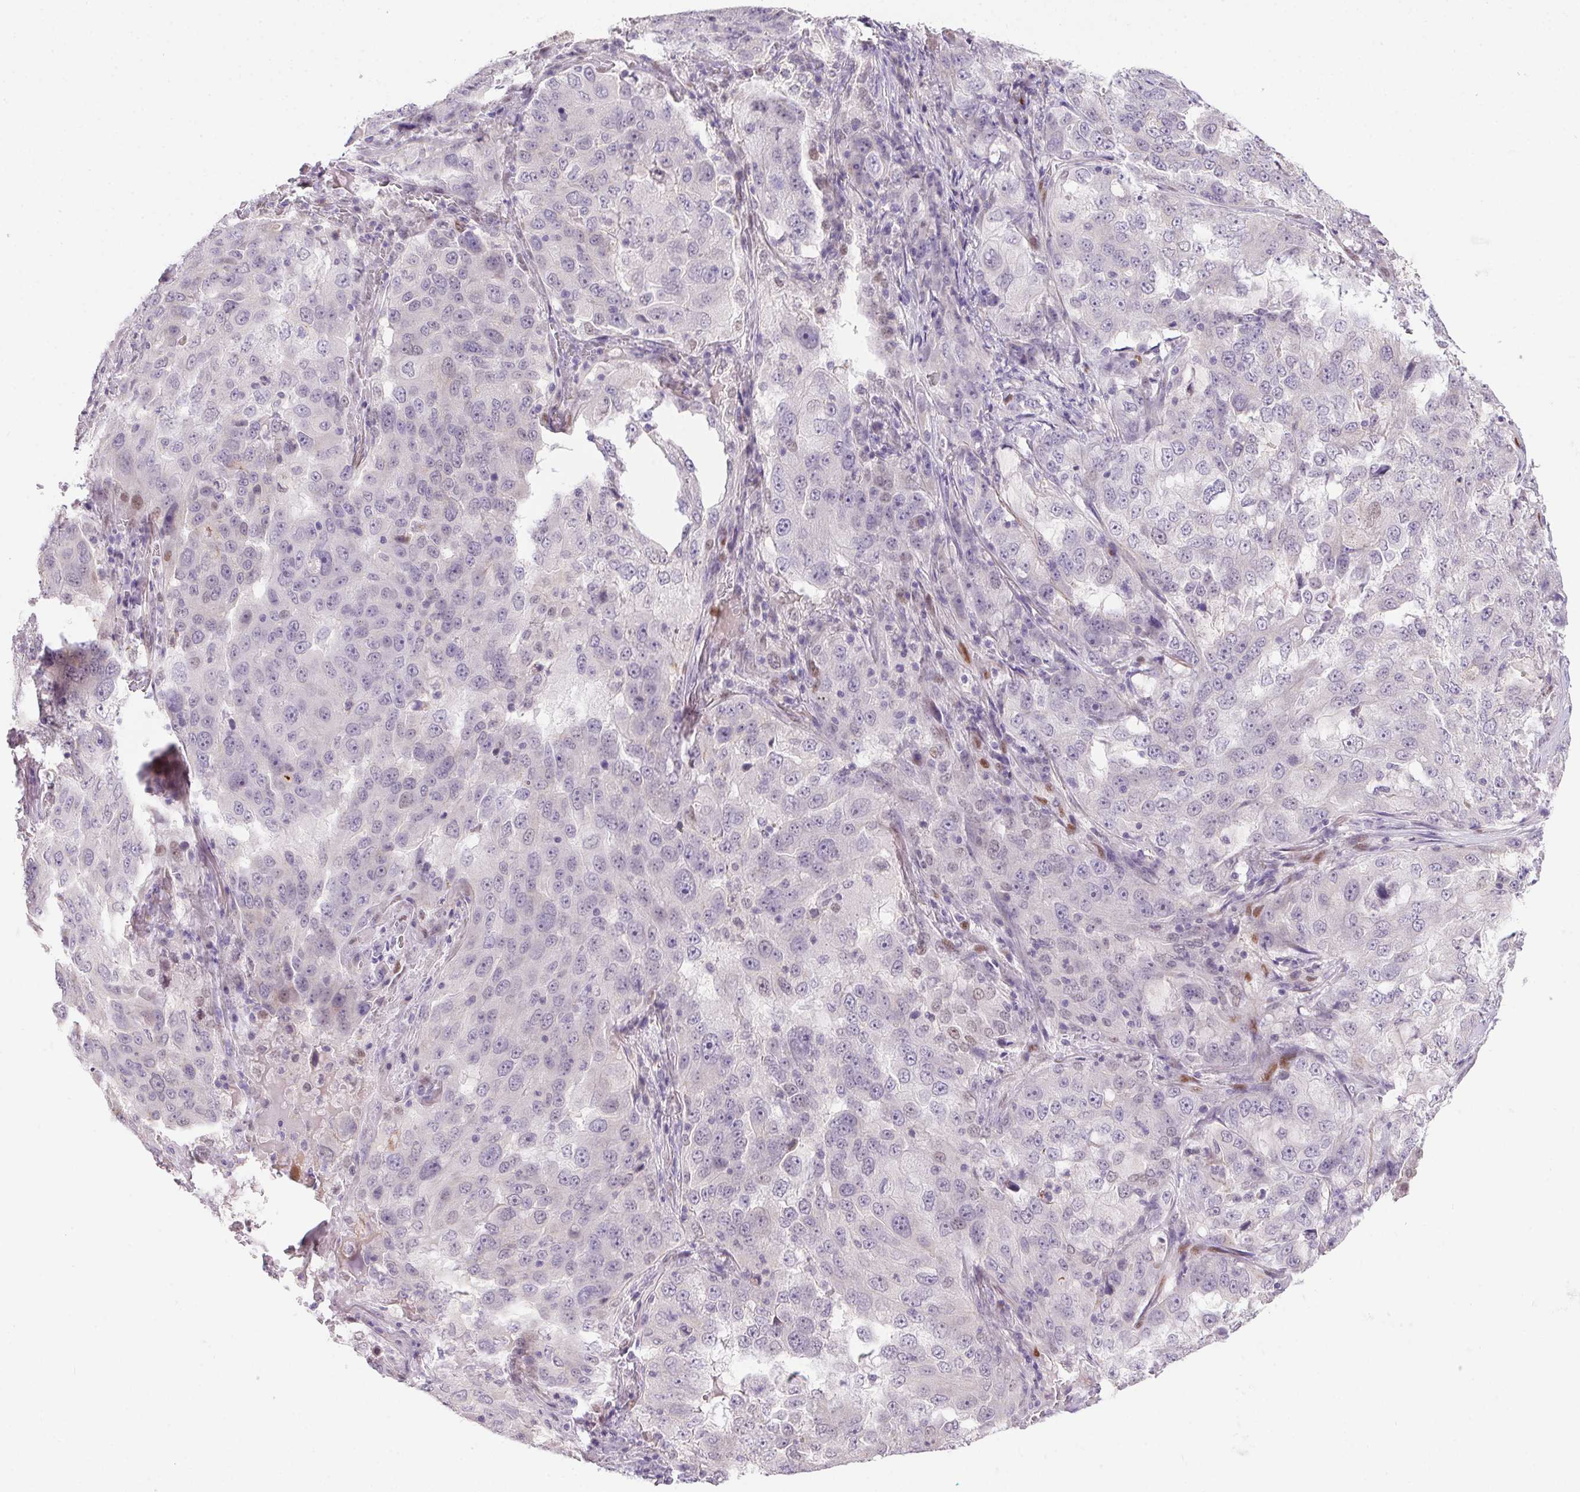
{"staining": {"intensity": "negative", "quantity": "none", "location": "none"}, "tissue": "lung cancer", "cell_type": "Tumor cells", "image_type": "cancer", "snomed": [{"axis": "morphology", "description": "Adenocarcinoma, NOS"}, {"axis": "topography", "description": "Lung"}], "caption": "Immunohistochemistry (IHC) of human lung adenocarcinoma reveals no positivity in tumor cells.", "gene": "SP9", "patient": {"sex": "female", "age": 61}}